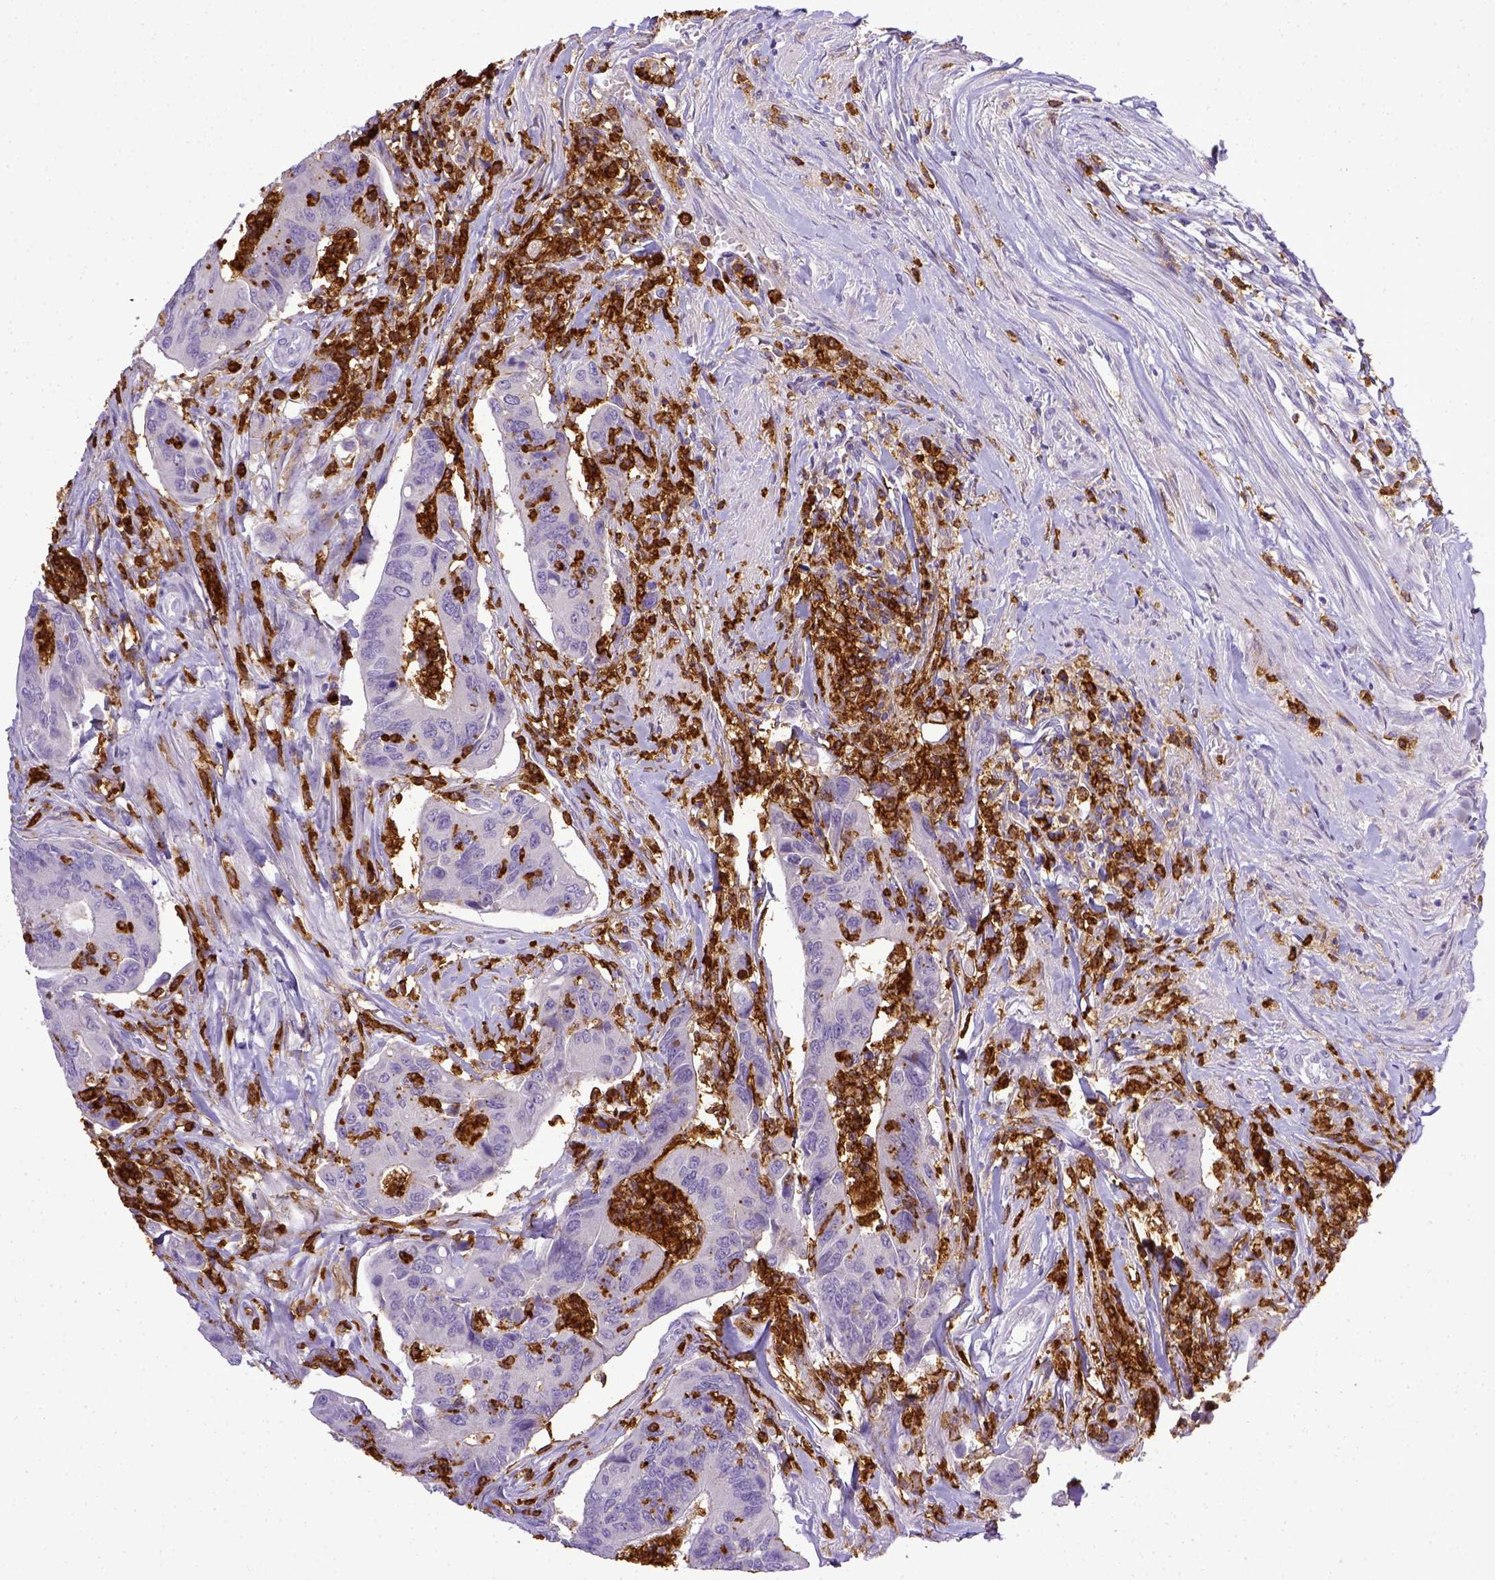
{"staining": {"intensity": "negative", "quantity": "none", "location": "none"}, "tissue": "colorectal cancer", "cell_type": "Tumor cells", "image_type": "cancer", "snomed": [{"axis": "morphology", "description": "Adenocarcinoma, NOS"}, {"axis": "topography", "description": "Colon"}], "caption": "High magnification brightfield microscopy of colorectal cancer stained with DAB (3,3'-diaminobenzidine) (brown) and counterstained with hematoxylin (blue): tumor cells show no significant staining. (Stains: DAB immunohistochemistry with hematoxylin counter stain, Microscopy: brightfield microscopy at high magnification).", "gene": "ITGAM", "patient": {"sex": "female", "age": 67}}